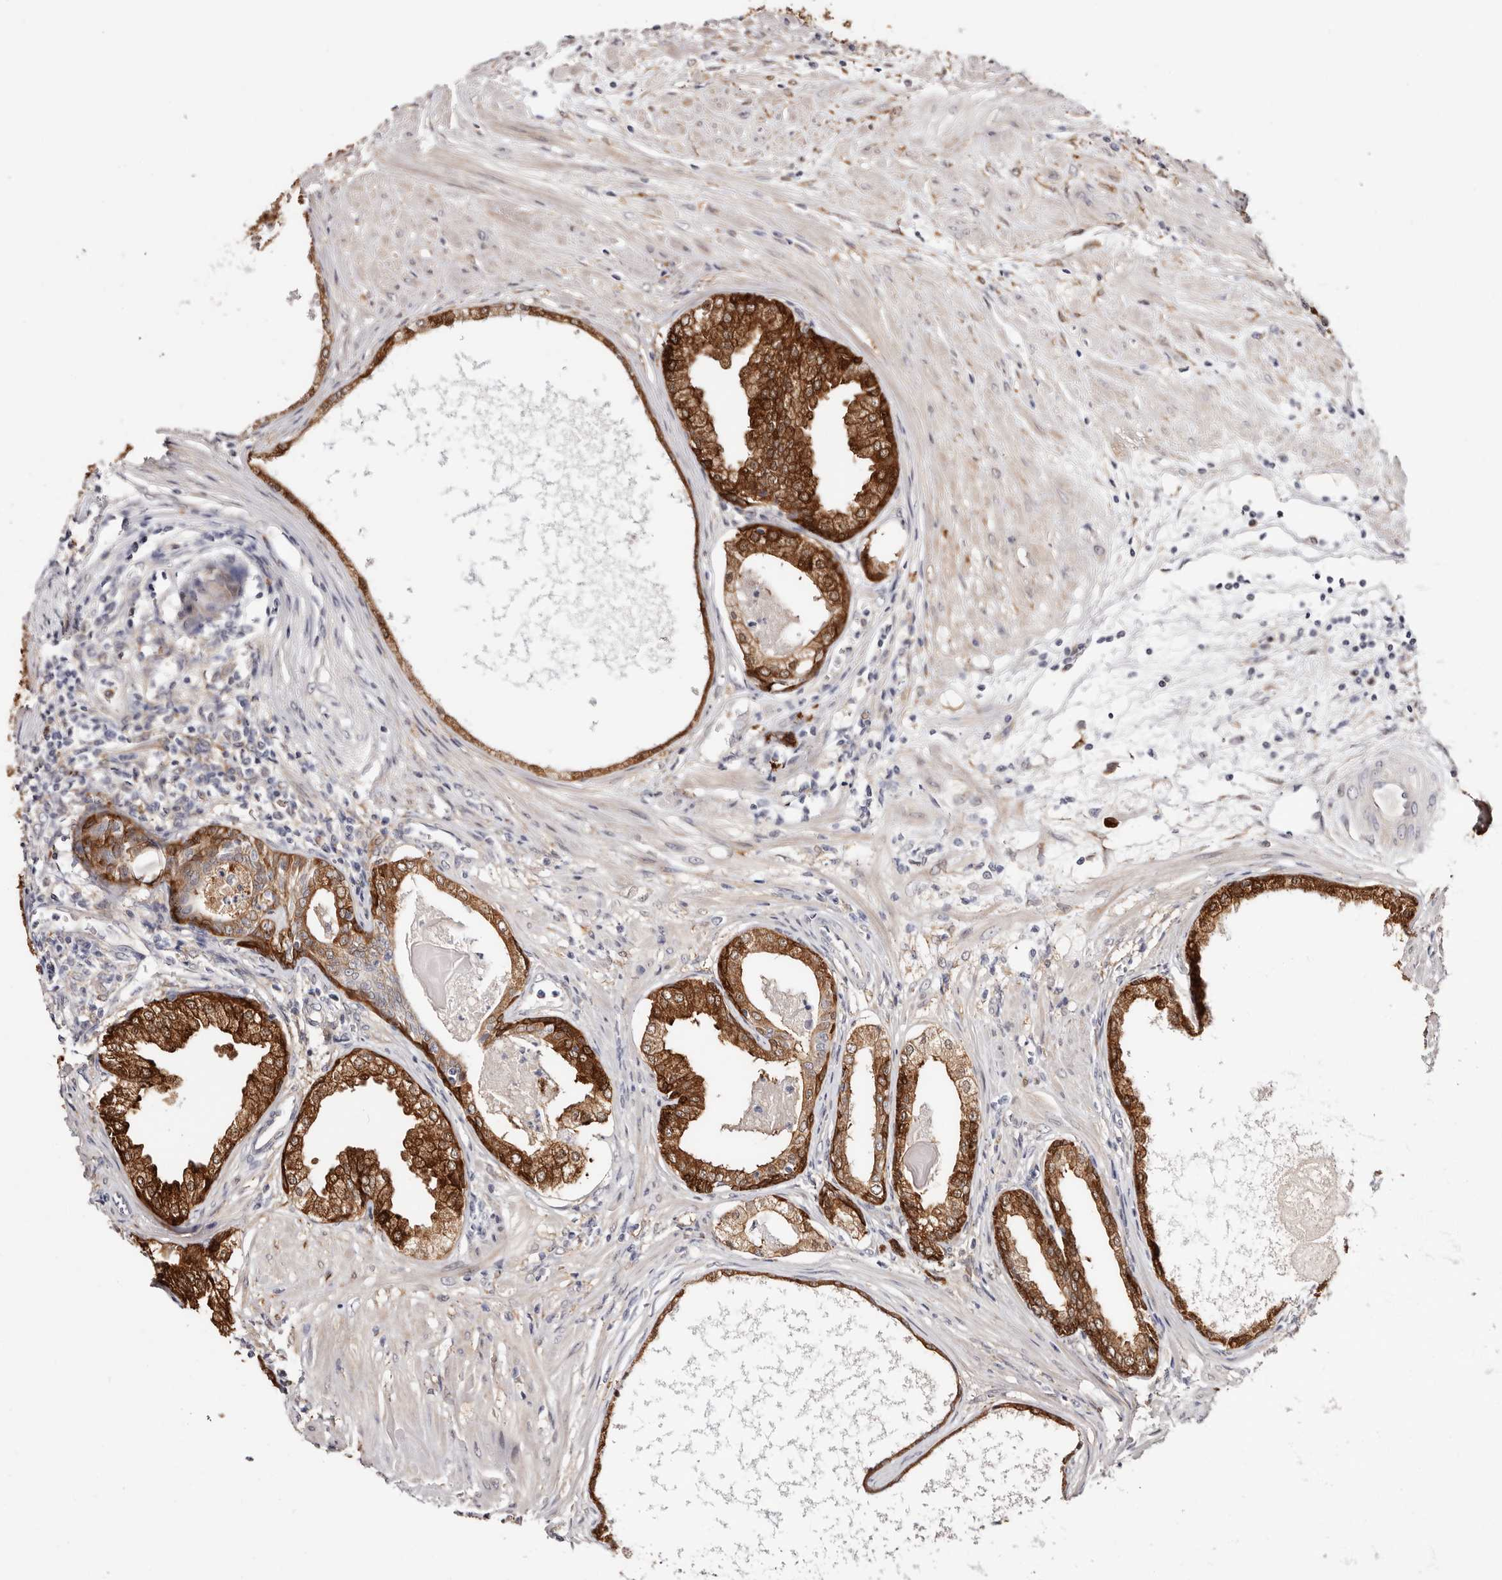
{"staining": {"intensity": "strong", "quantity": ">75%", "location": "cytoplasmic/membranous"}, "tissue": "prostate cancer", "cell_type": "Tumor cells", "image_type": "cancer", "snomed": [{"axis": "morphology", "description": "Adenocarcinoma, High grade"}, {"axis": "topography", "description": "Prostate"}], "caption": "Adenocarcinoma (high-grade) (prostate) was stained to show a protein in brown. There is high levels of strong cytoplasmic/membranous positivity in approximately >75% of tumor cells.", "gene": "GFOD1", "patient": {"sex": "male", "age": 62}}